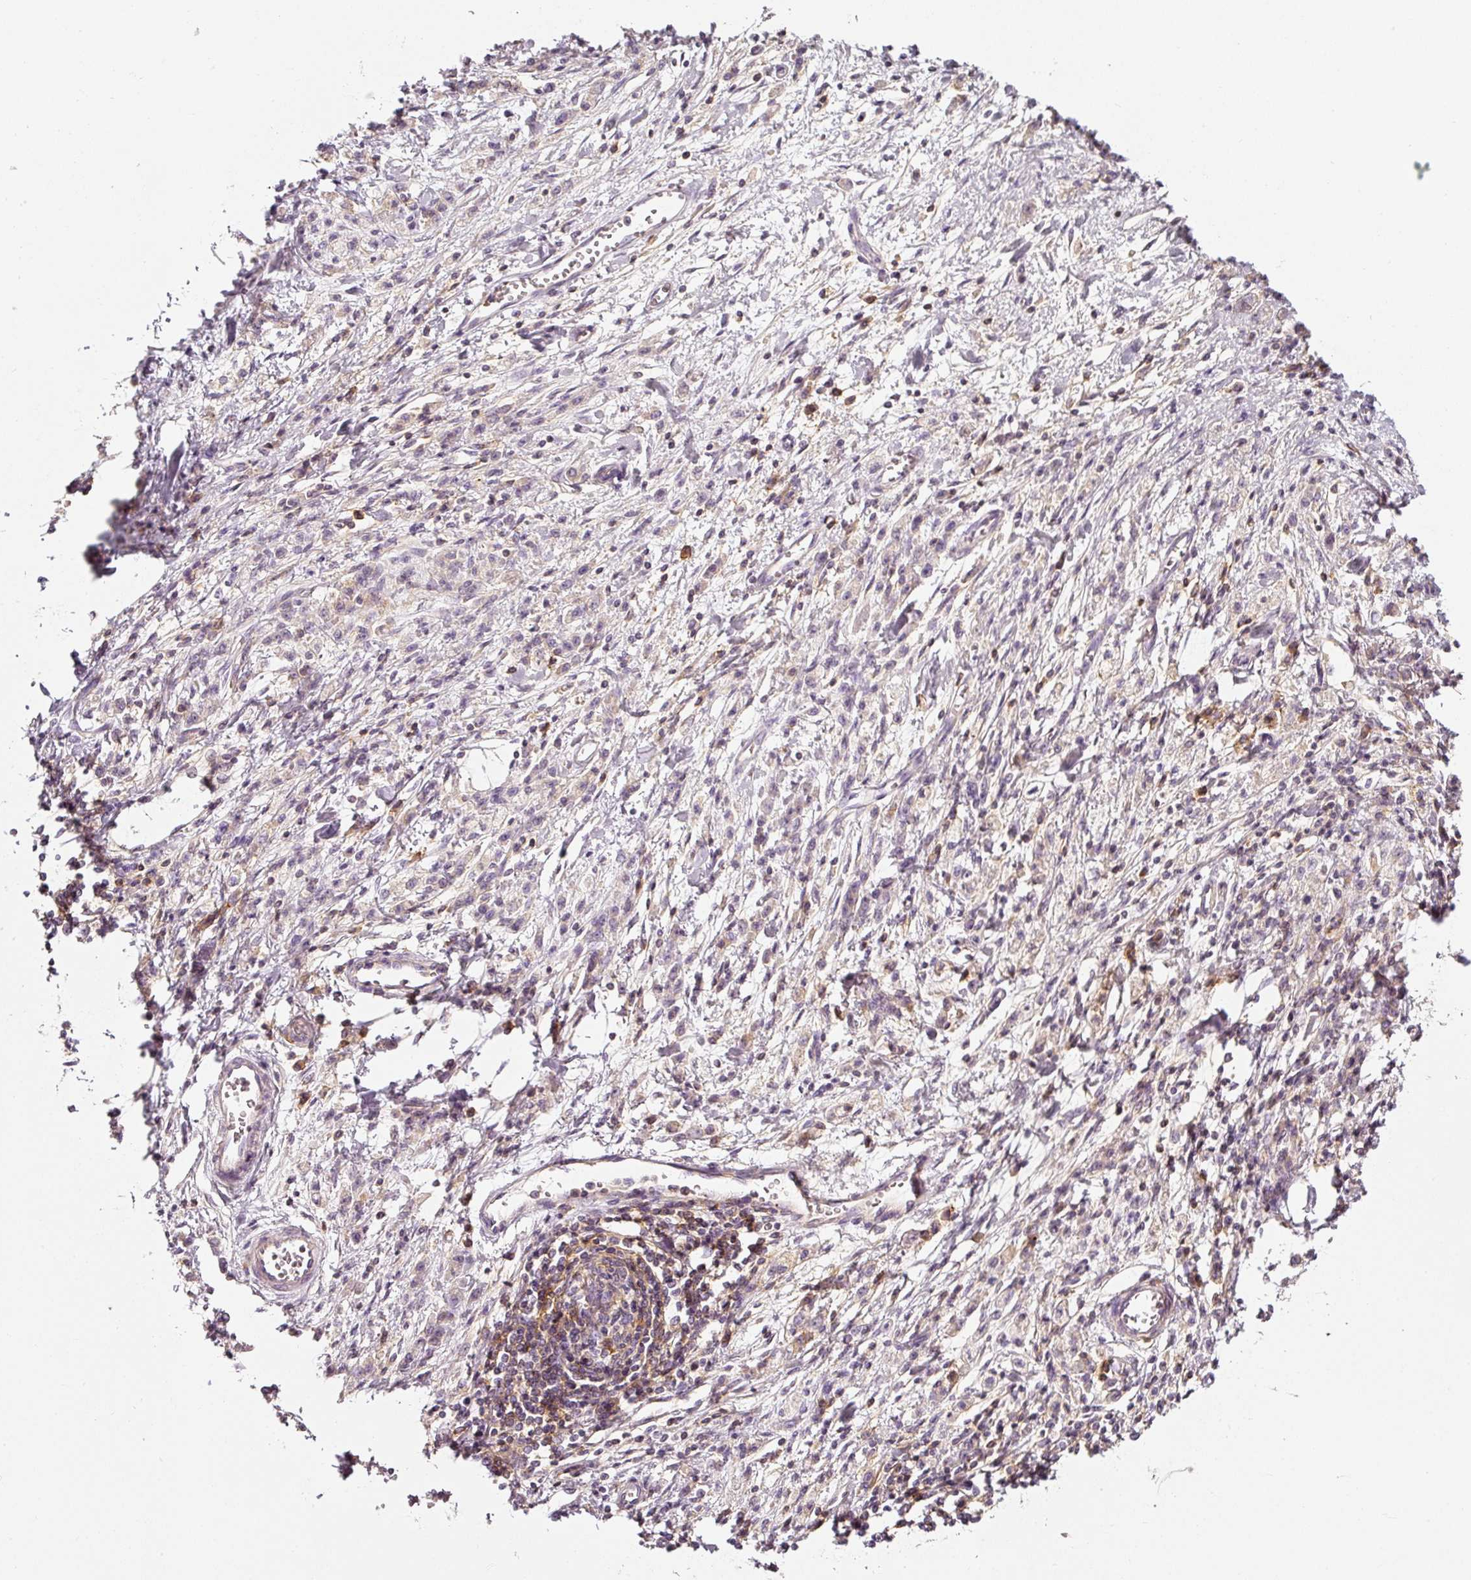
{"staining": {"intensity": "negative", "quantity": "none", "location": "none"}, "tissue": "stomach cancer", "cell_type": "Tumor cells", "image_type": "cancer", "snomed": [{"axis": "morphology", "description": "Adenocarcinoma, NOS"}, {"axis": "topography", "description": "Stomach"}], "caption": "DAB (3,3'-diaminobenzidine) immunohistochemical staining of stomach cancer displays no significant positivity in tumor cells.", "gene": "CD47", "patient": {"sex": "male", "age": 77}}